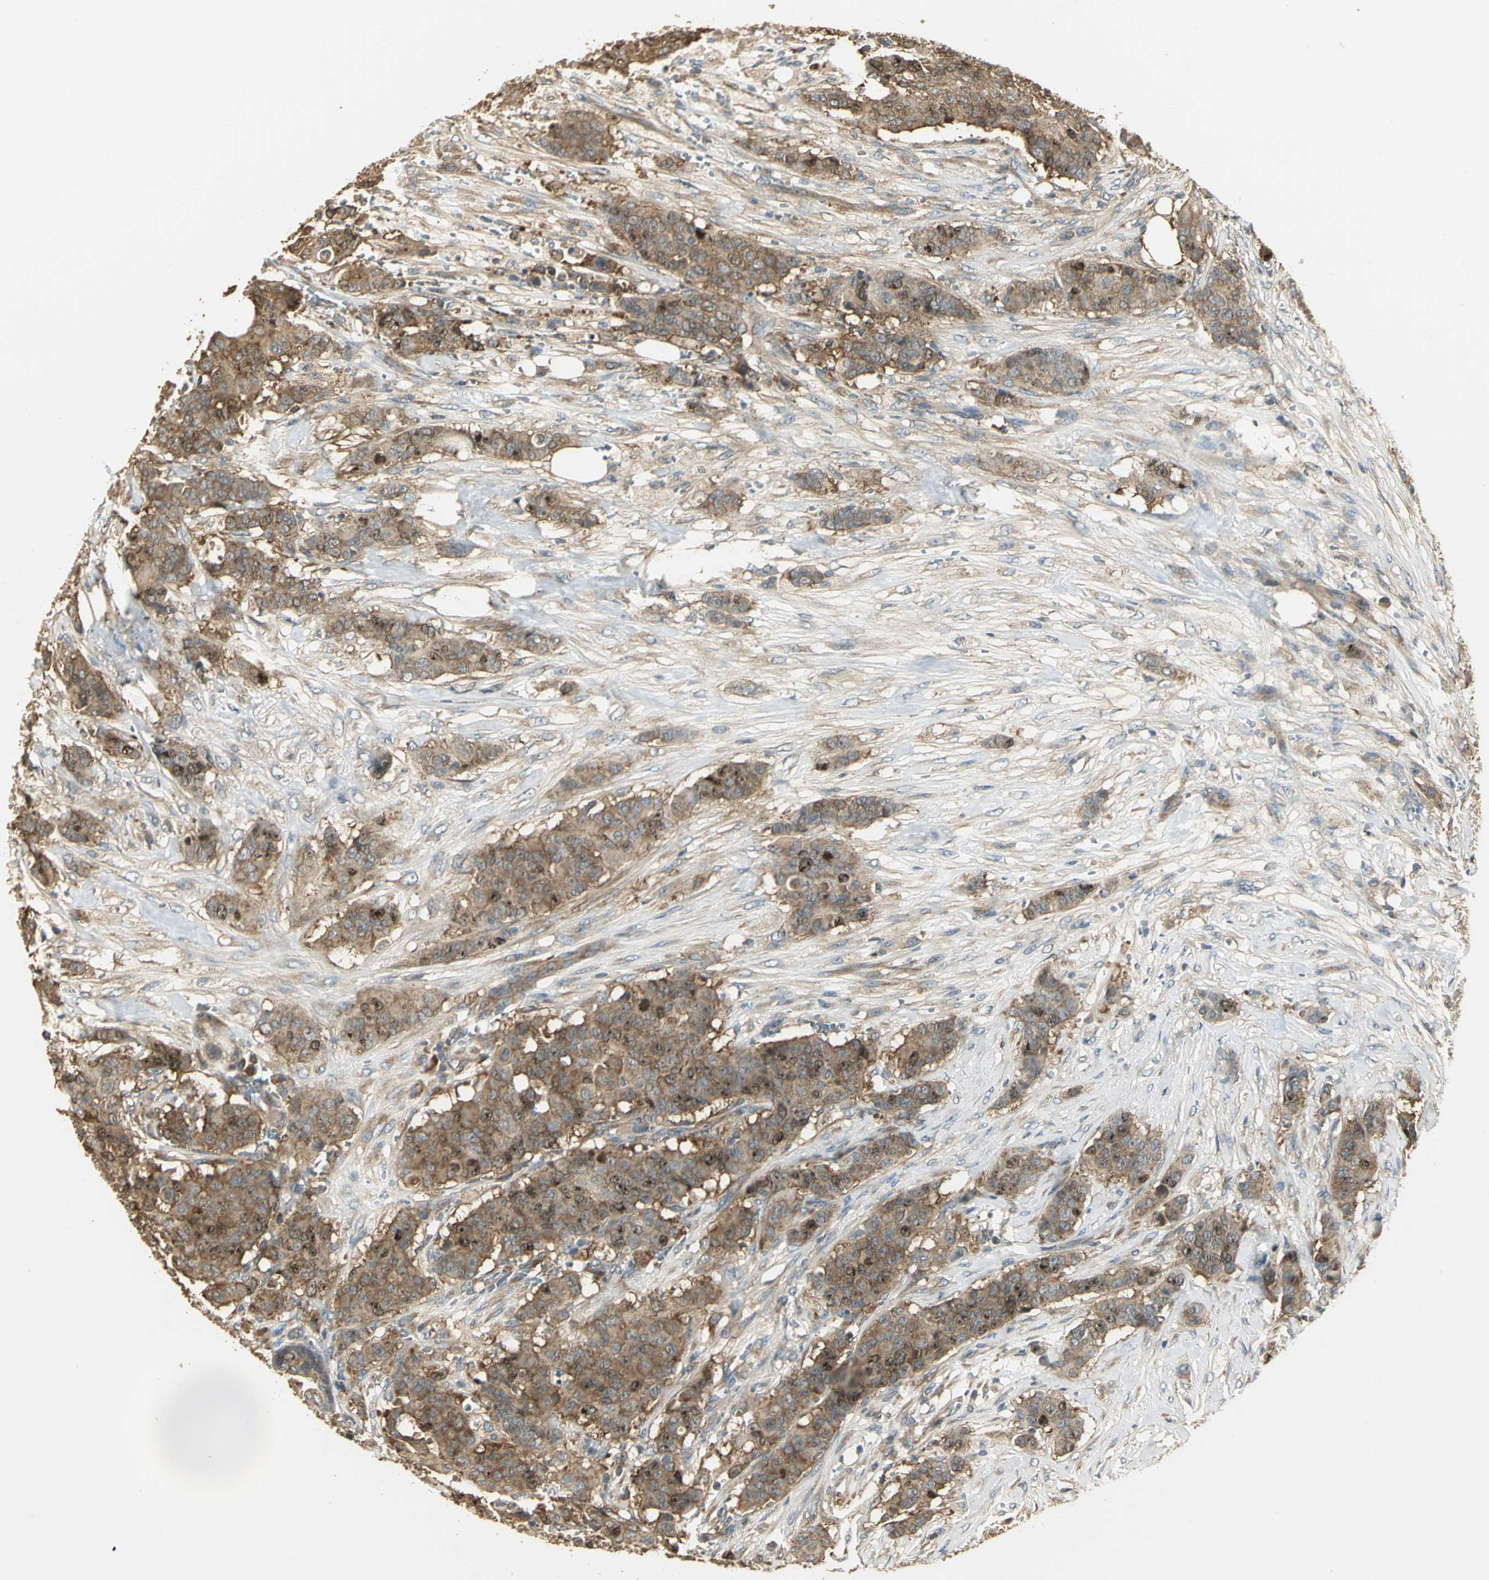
{"staining": {"intensity": "strong", "quantity": ">75%", "location": "cytoplasmic/membranous,nuclear"}, "tissue": "breast cancer", "cell_type": "Tumor cells", "image_type": "cancer", "snomed": [{"axis": "morphology", "description": "Duct carcinoma"}, {"axis": "topography", "description": "Breast"}], "caption": "A brown stain shows strong cytoplasmic/membranous and nuclear expression of a protein in infiltrating ductal carcinoma (breast) tumor cells.", "gene": "RARS1", "patient": {"sex": "female", "age": 40}}